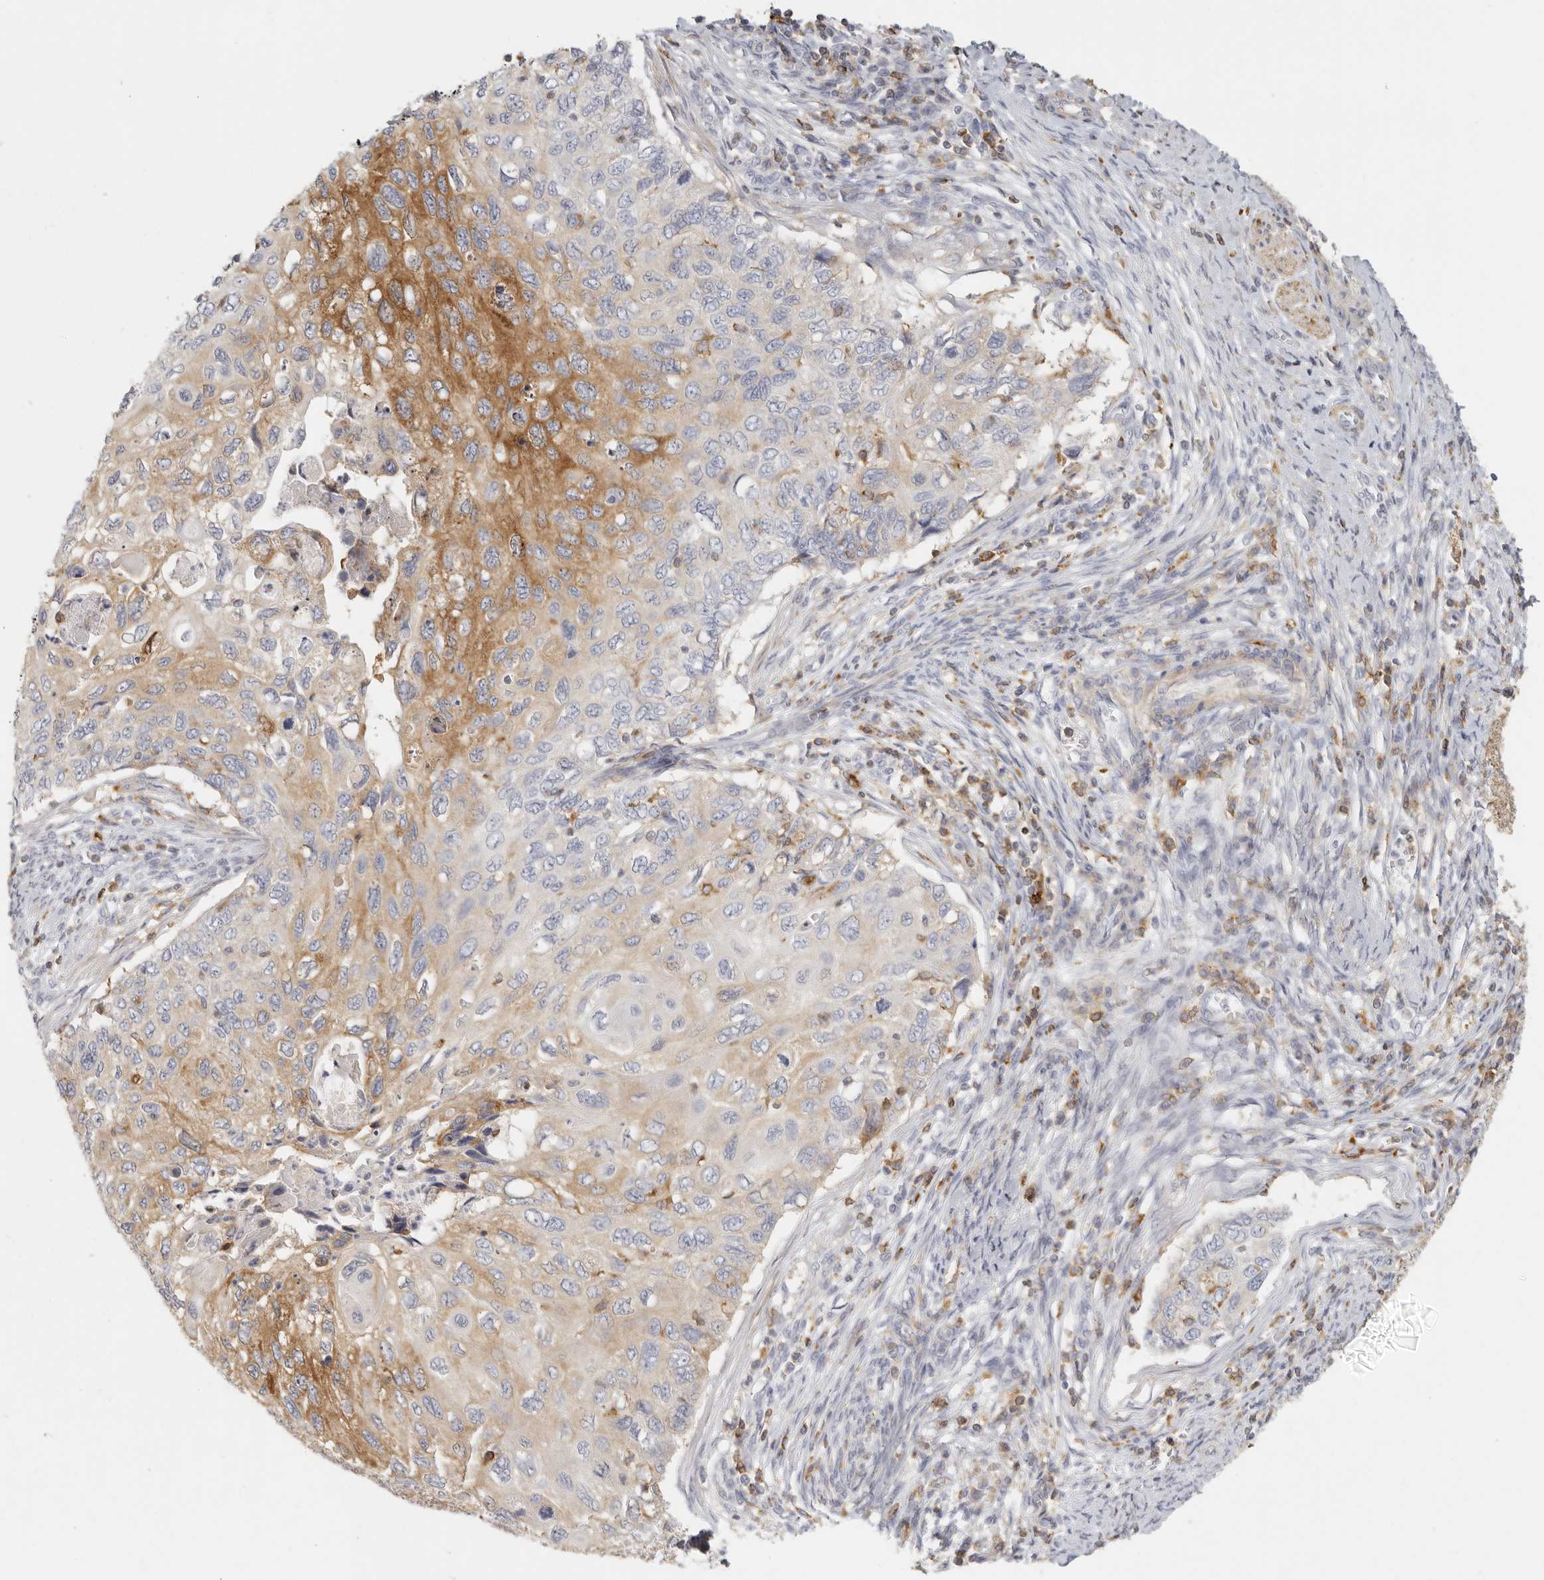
{"staining": {"intensity": "moderate", "quantity": "<25%", "location": "cytoplasmic/membranous"}, "tissue": "cervical cancer", "cell_type": "Tumor cells", "image_type": "cancer", "snomed": [{"axis": "morphology", "description": "Squamous cell carcinoma, NOS"}, {"axis": "topography", "description": "Cervix"}], "caption": "Immunohistochemistry (IHC) staining of cervical squamous cell carcinoma, which reveals low levels of moderate cytoplasmic/membranous staining in approximately <25% of tumor cells indicating moderate cytoplasmic/membranous protein expression. The staining was performed using DAB (brown) for protein detection and nuclei were counterstained in hematoxylin (blue).", "gene": "NIBAN1", "patient": {"sex": "female", "age": 70}}